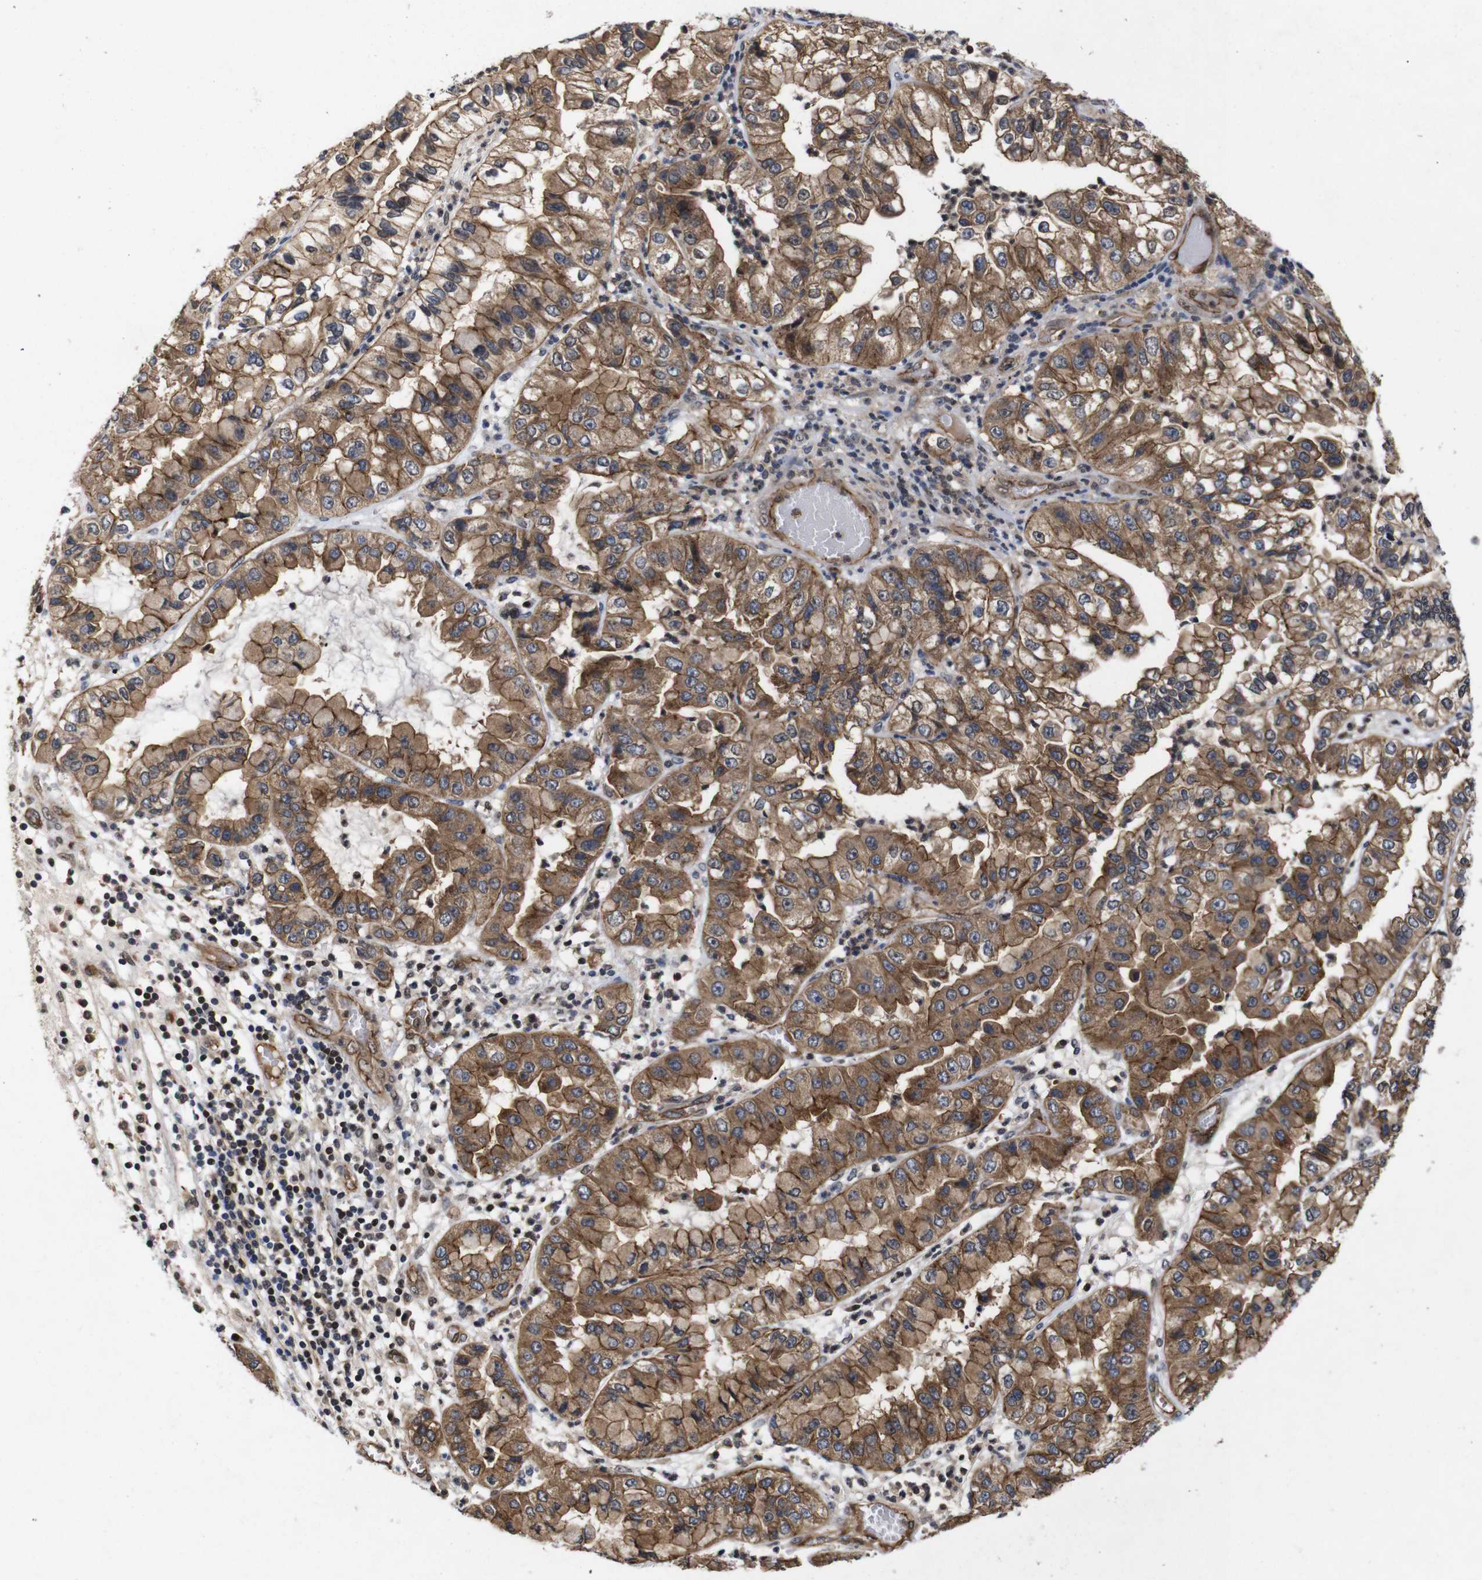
{"staining": {"intensity": "moderate", "quantity": ">75%", "location": "cytoplasmic/membranous"}, "tissue": "liver cancer", "cell_type": "Tumor cells", "image_type": "cancer", "snomed": [{"axis": "morphology", "description": "Cholangiocarcinoma"}, {"axis": "topography", "description": "Liver"}], "caption": "Liver cholangiocarcinoma was stained to show a protein in brown. There is medium levels of moderate cytoplasmic/membranous positivity in about >75% of tumor cells.", "gene": "NANOS1", "patient": {"sex": "female", "age": 79}}